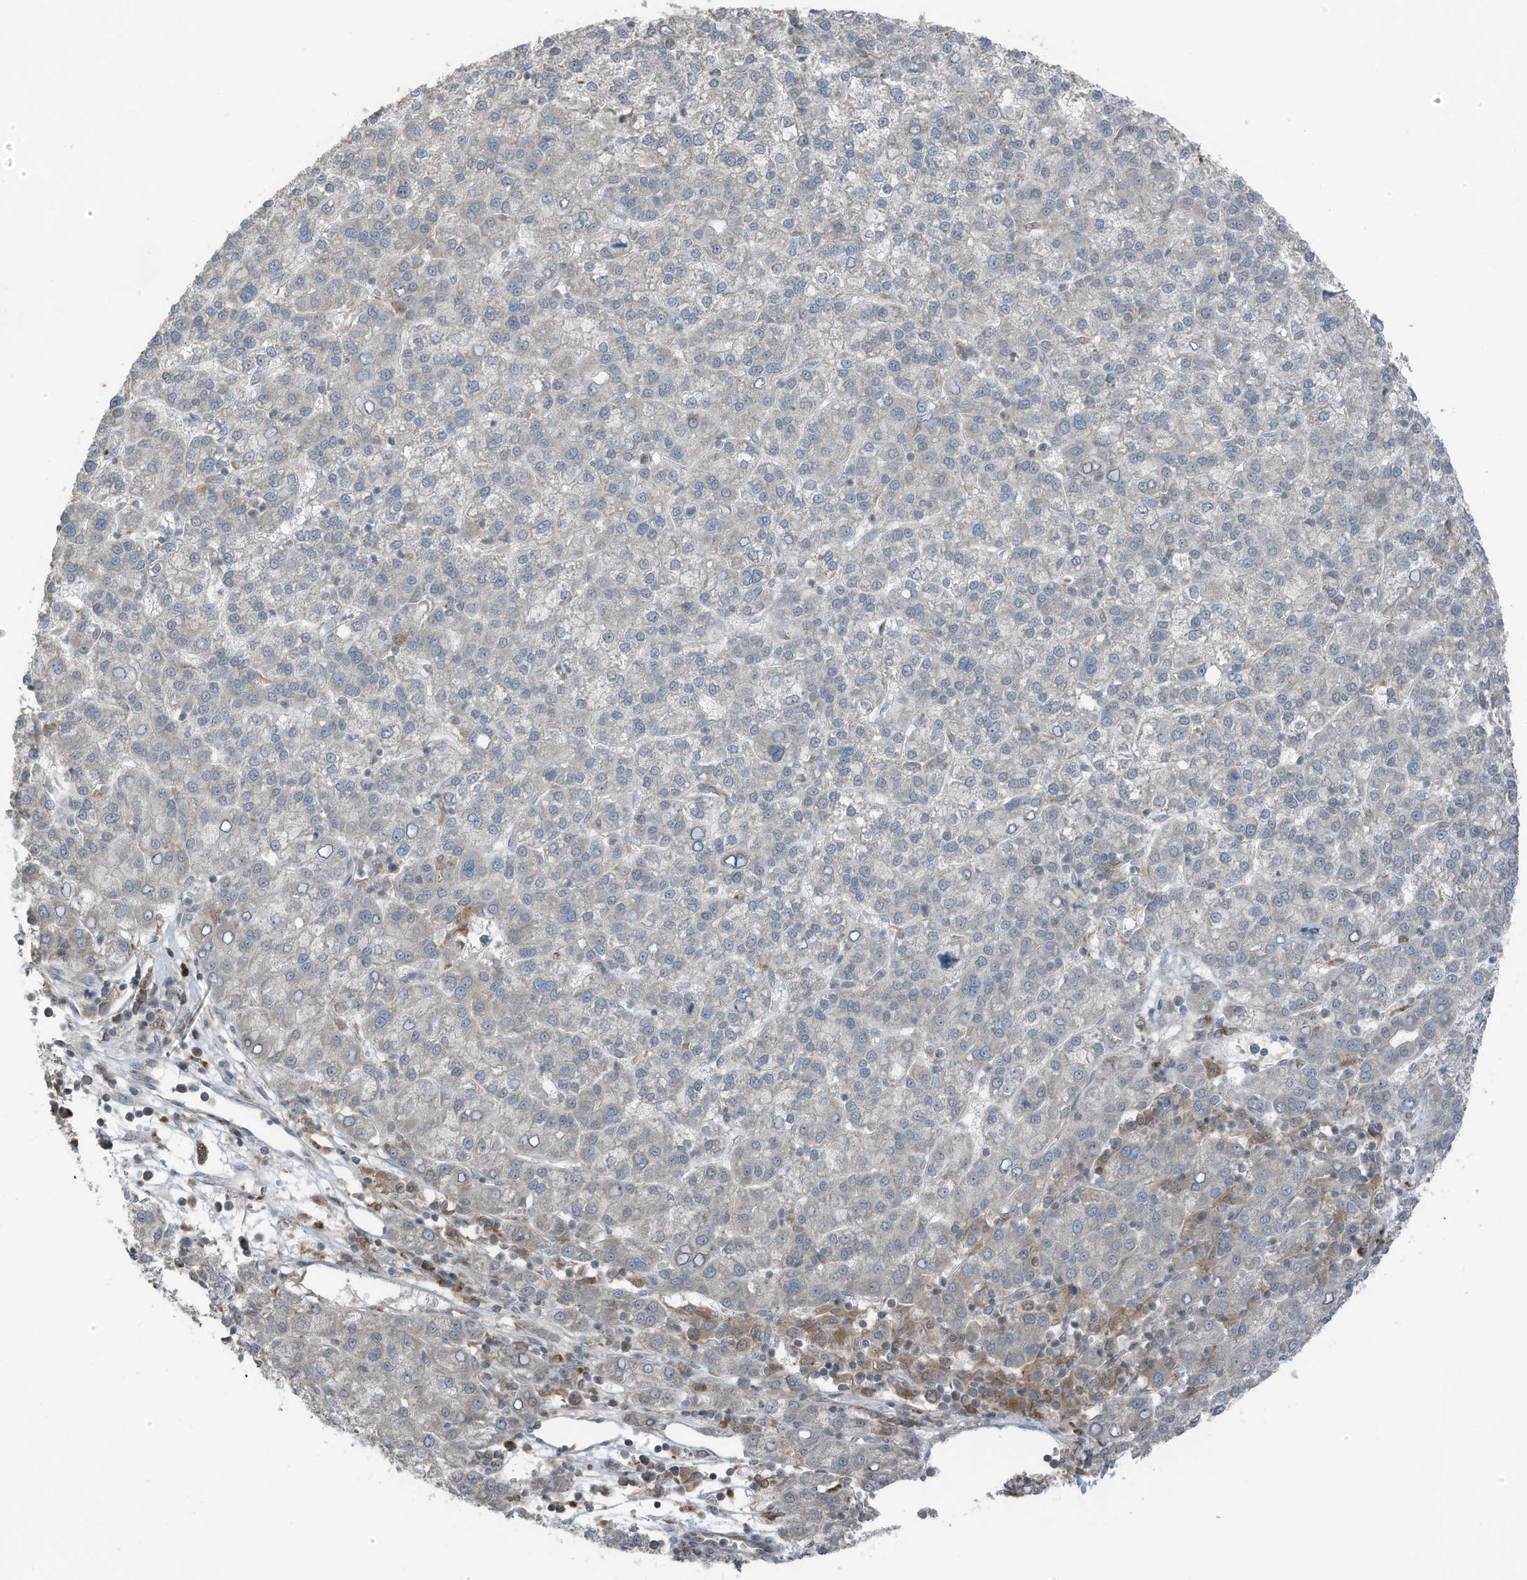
{"staining": {"intensity": "negative", "quantity": "none", "location": "none"}, "tissue": "liver cancer", "cell_type": "Tumor cells", "image_type": "cancer", "snomed": [{"axis": "morphology", "description": "Carcinoma, Hepatocellular, NOS"}, {"axis": "topography", "description": "Liver"}], "caption": "Immunohistochemistry micrograph of human liver cancer stained for a protein (brown), which demonstrates no staining in tumor cells.", "gene": "TXNDC9", "patient": {"sex": "female", "age": 58}}